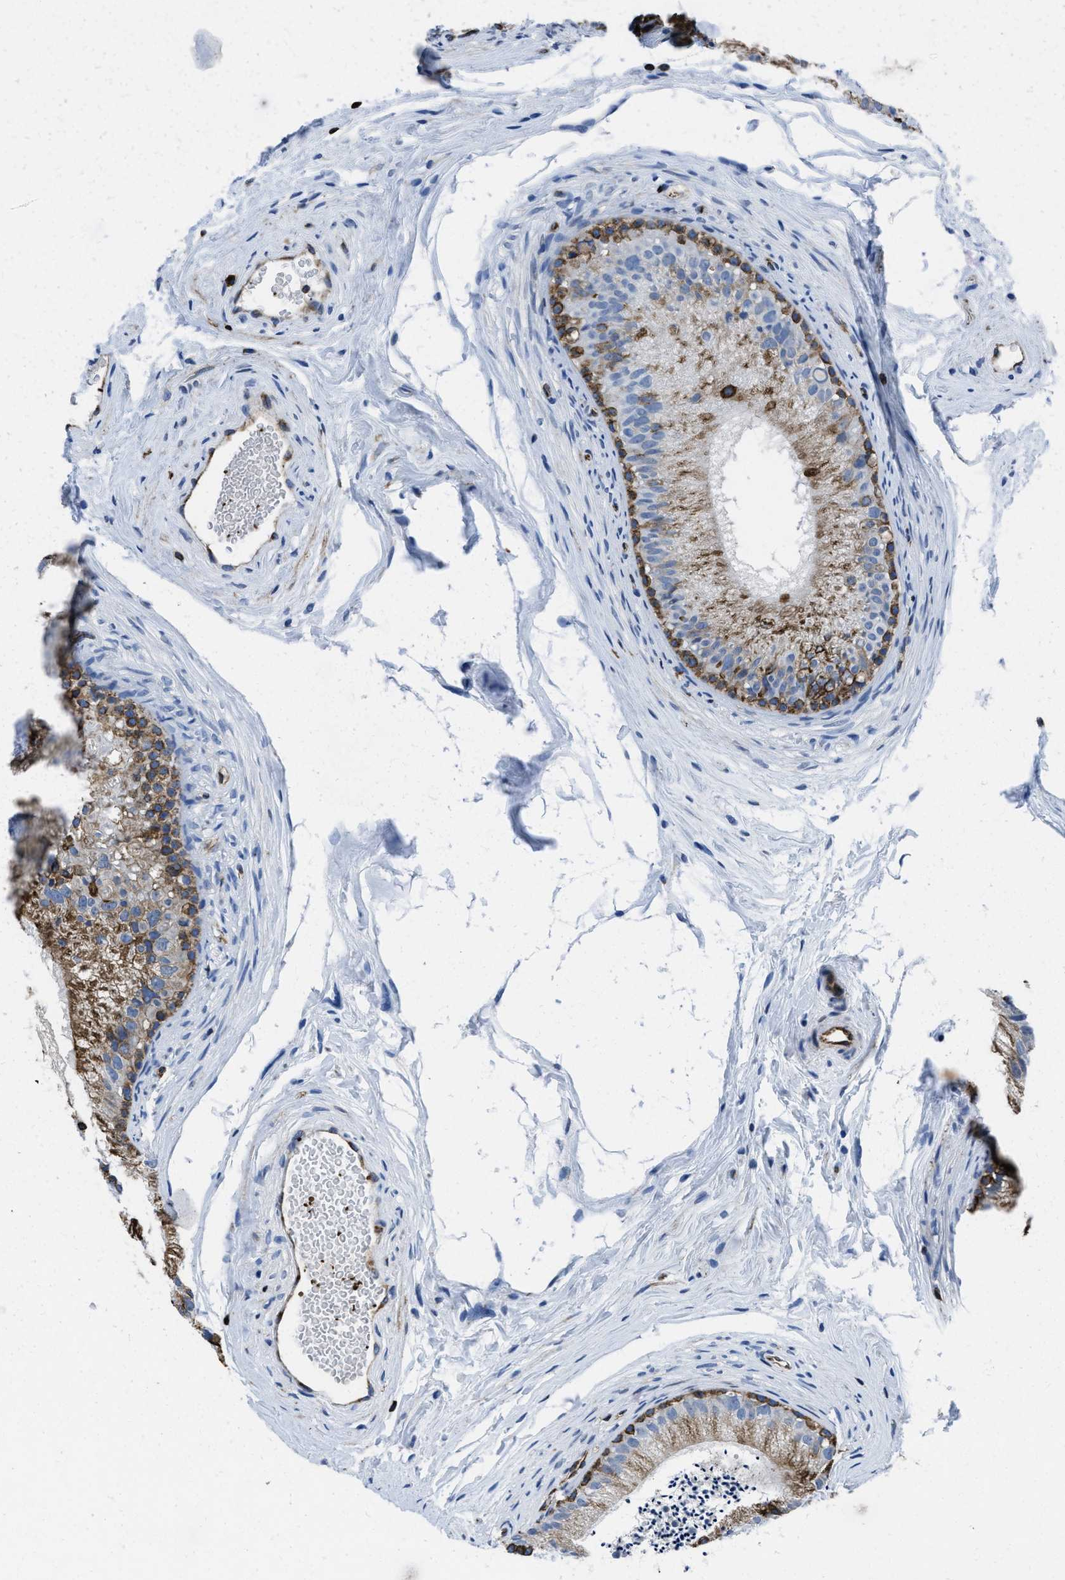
{"staining": {"intensity": "strong", "quantity": "25%-75%", "location": "cytoplasmic/membranous"}, "tissue": "epididymis", "cell_type": "Glandular cells", "image_type": "normal", "snomed": [{"axis": "morphology", "description": "Normal tissue, NOS"}, {"axis": "topography", "description": "Epididymis"}], "caption": "The micrograph exhibits staining of normal epididymis, revealing strong cytoplasmic/membranous protein expression (brown color) within glandular cells.", "gene": "ITGA3", "patient": {"sex": "male", "age": 56}}